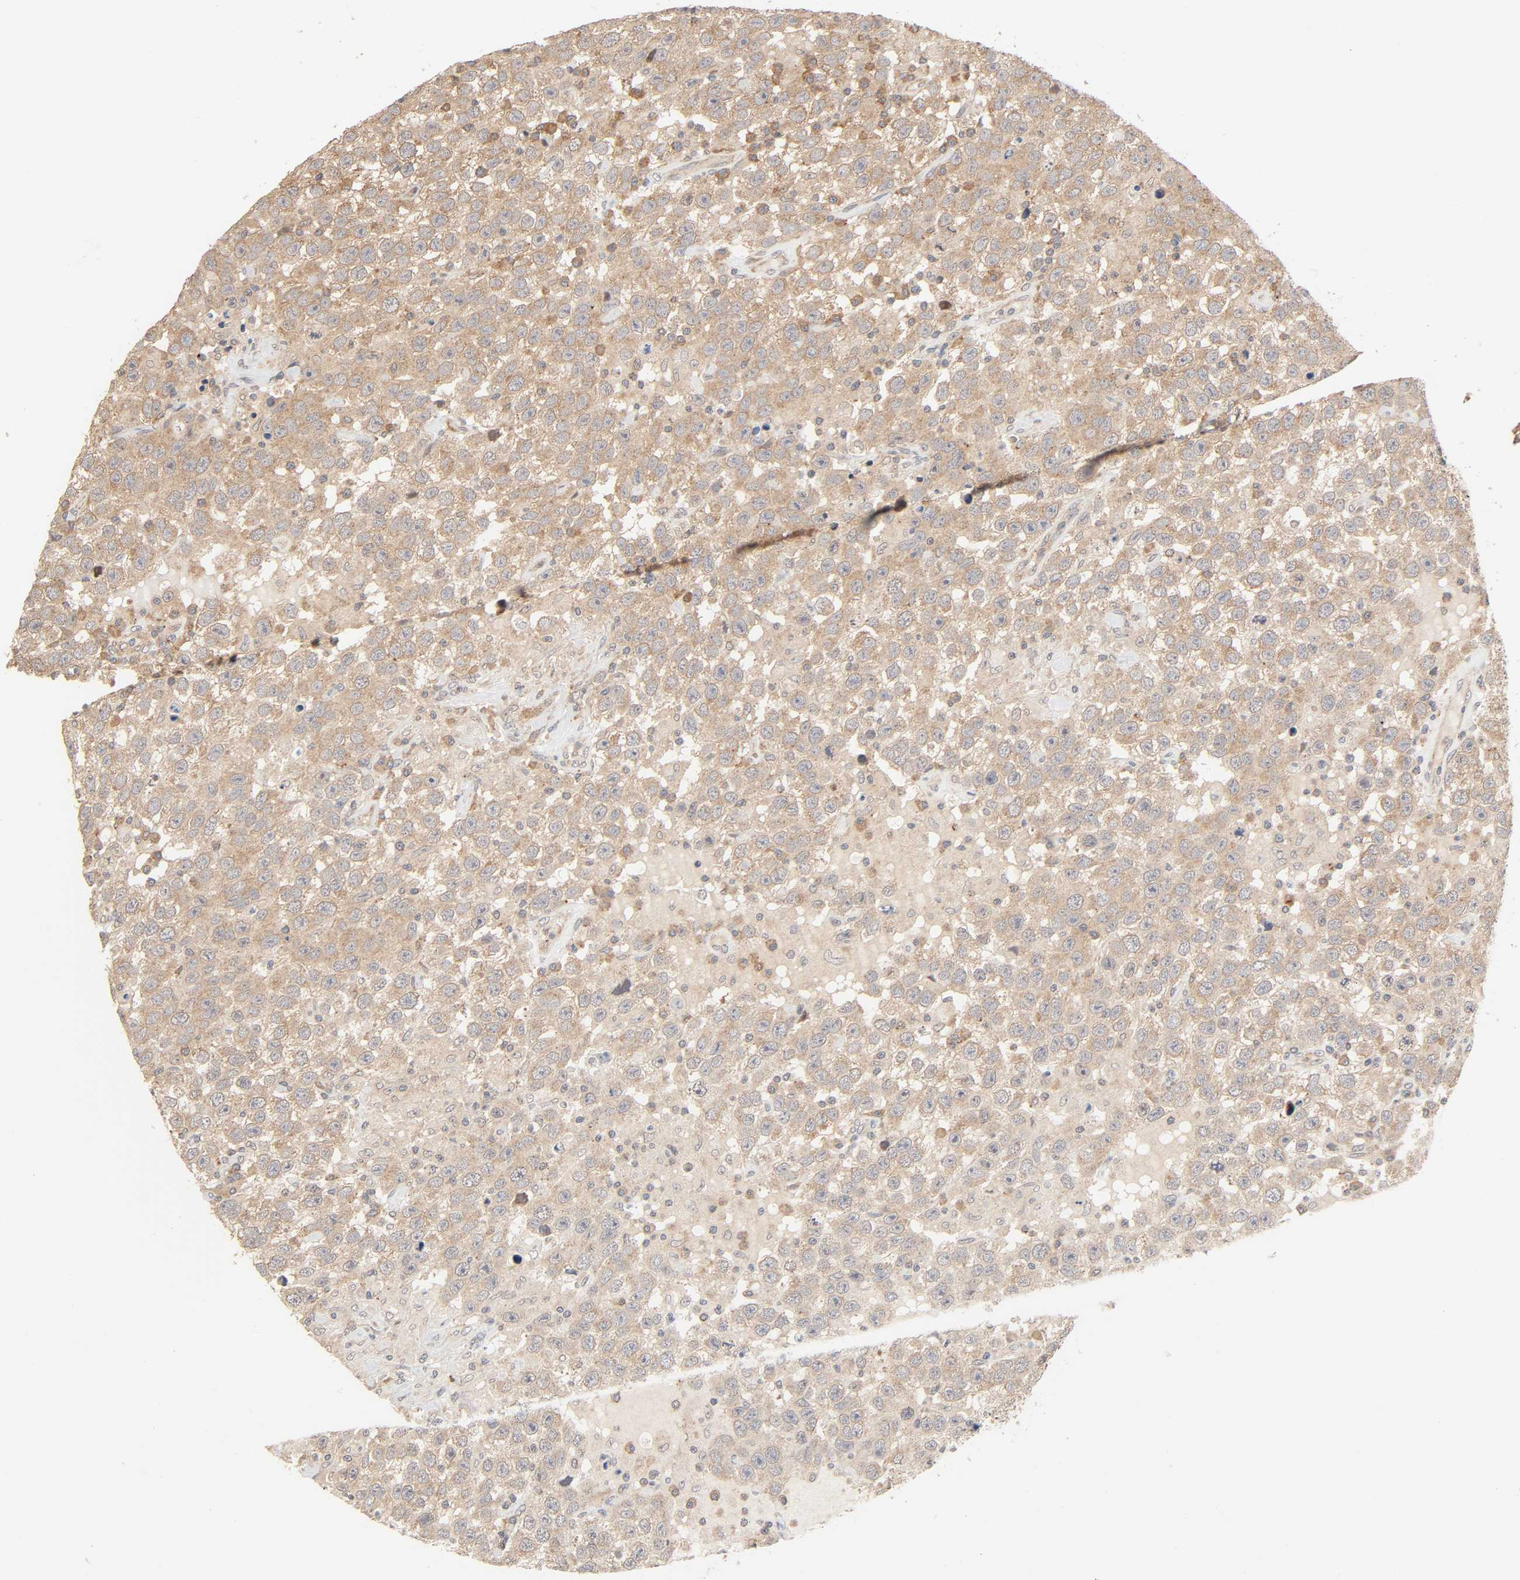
{"staining": {"intensity": "moderate", "quantity": ">75%", "location": "cytoplasmic/membranous"}, "tissue": "testis cancer", "cell_type": "Tumor cells", "image_type": "cancer", "snomed": [{"axis": "morphology", "description": "Seminoma, NOS"}, {"axis": "topography", "description": "Testis"}], "caption": "Testis seminoma stained with IHC displays moderate cytoplasmic/membranous staining in about >75% of tumor cells.", "gene": "NEMF", "patient": {"sex": "male", "age": 41}}